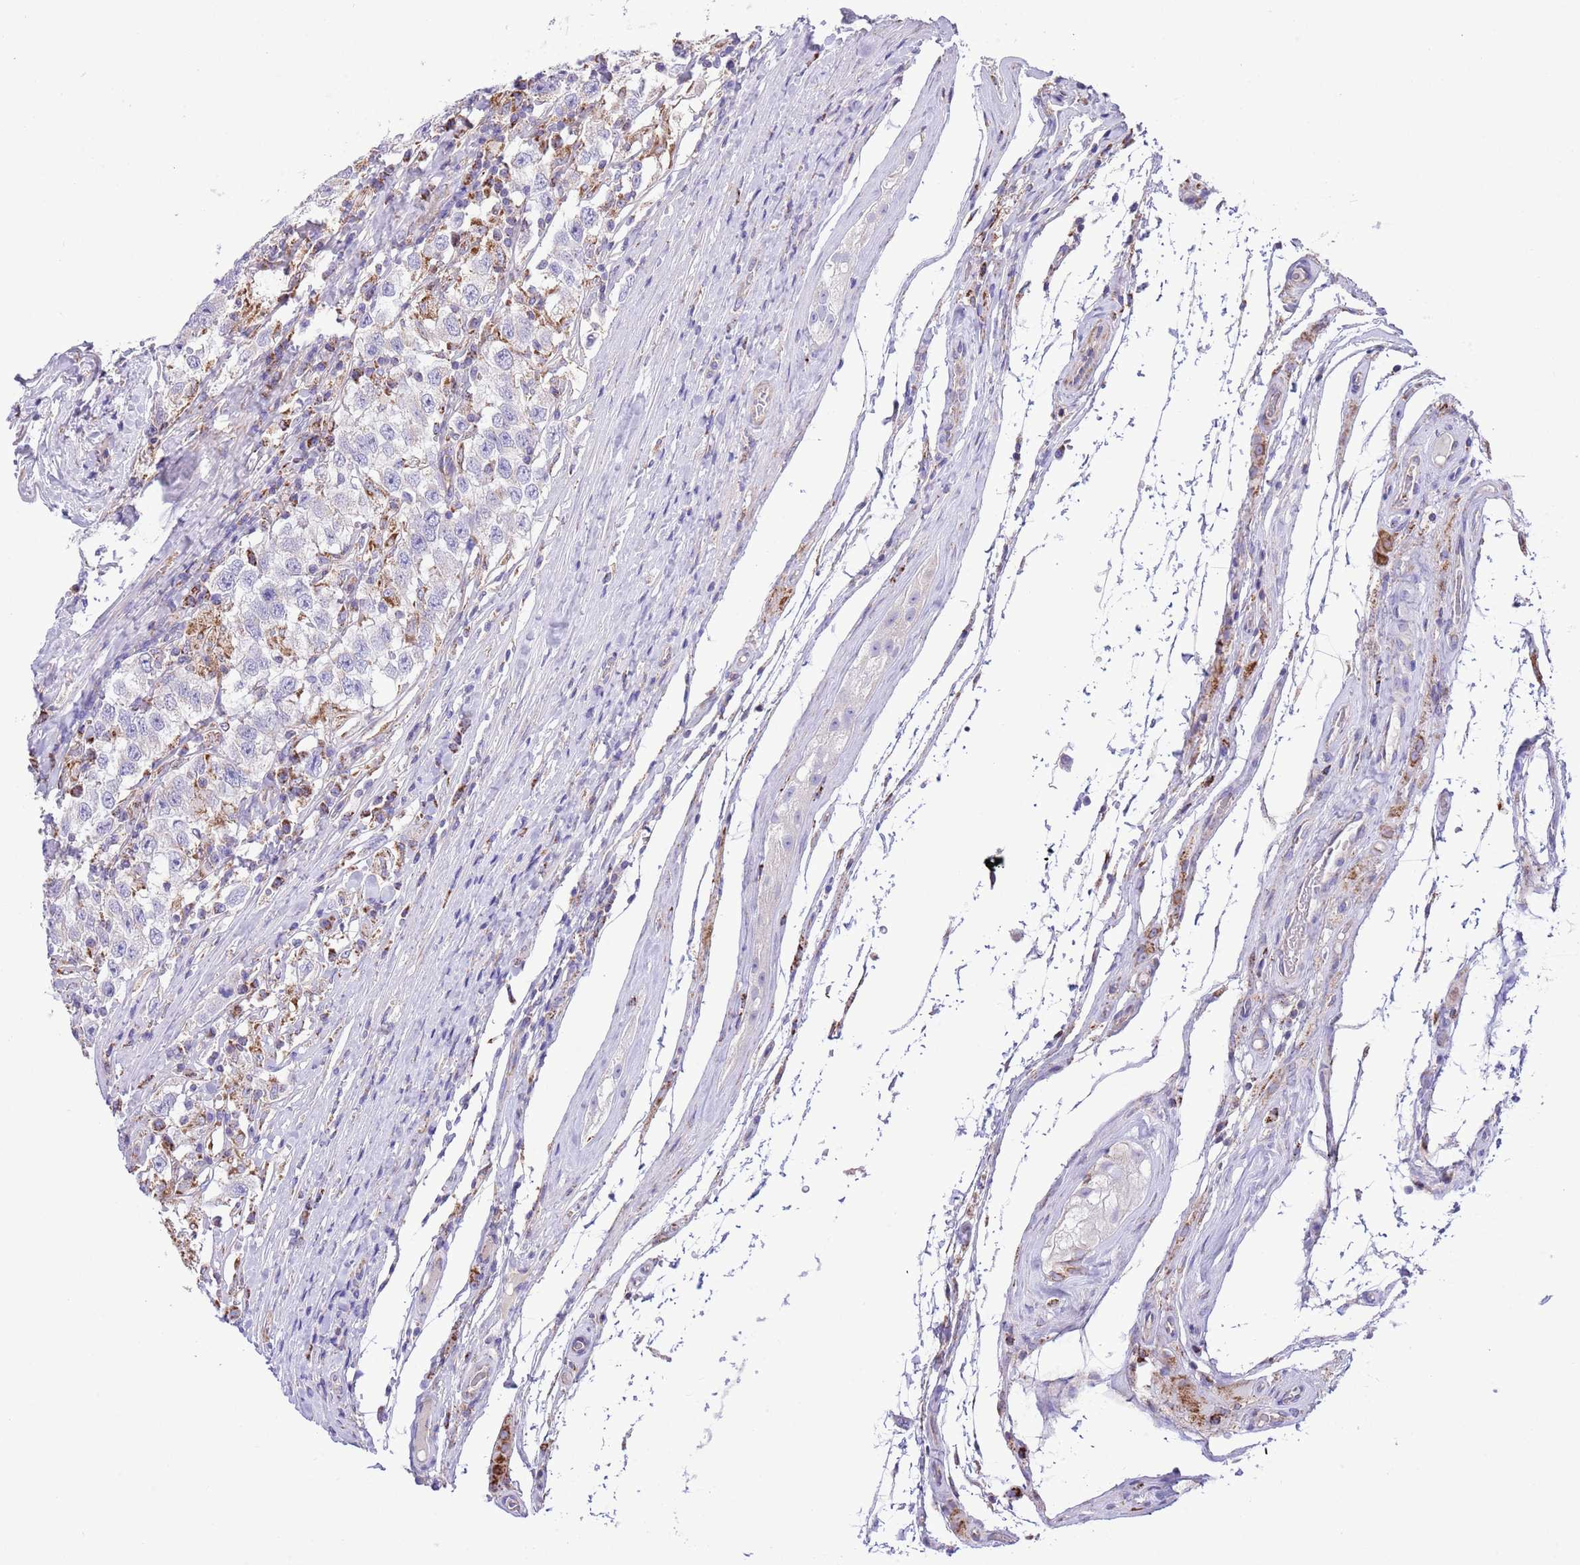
{"staining": {"intensity": "negative", "quantity": "none", "location": "none"}, "tissue": "testis cancer", "cell_type": "Tumor cells", "image_type": "cancer", "snomed": [{"axis": "morphology", "description": "Seminoma, NOS"}, {"axis": "topography", "description": "Testis"}], "caption": "Micrograph shows no protein expression in tumor cells of testis cancer tissue.", "gene": "SS18L2", "patient": {"sex": "male", "age": 41}}